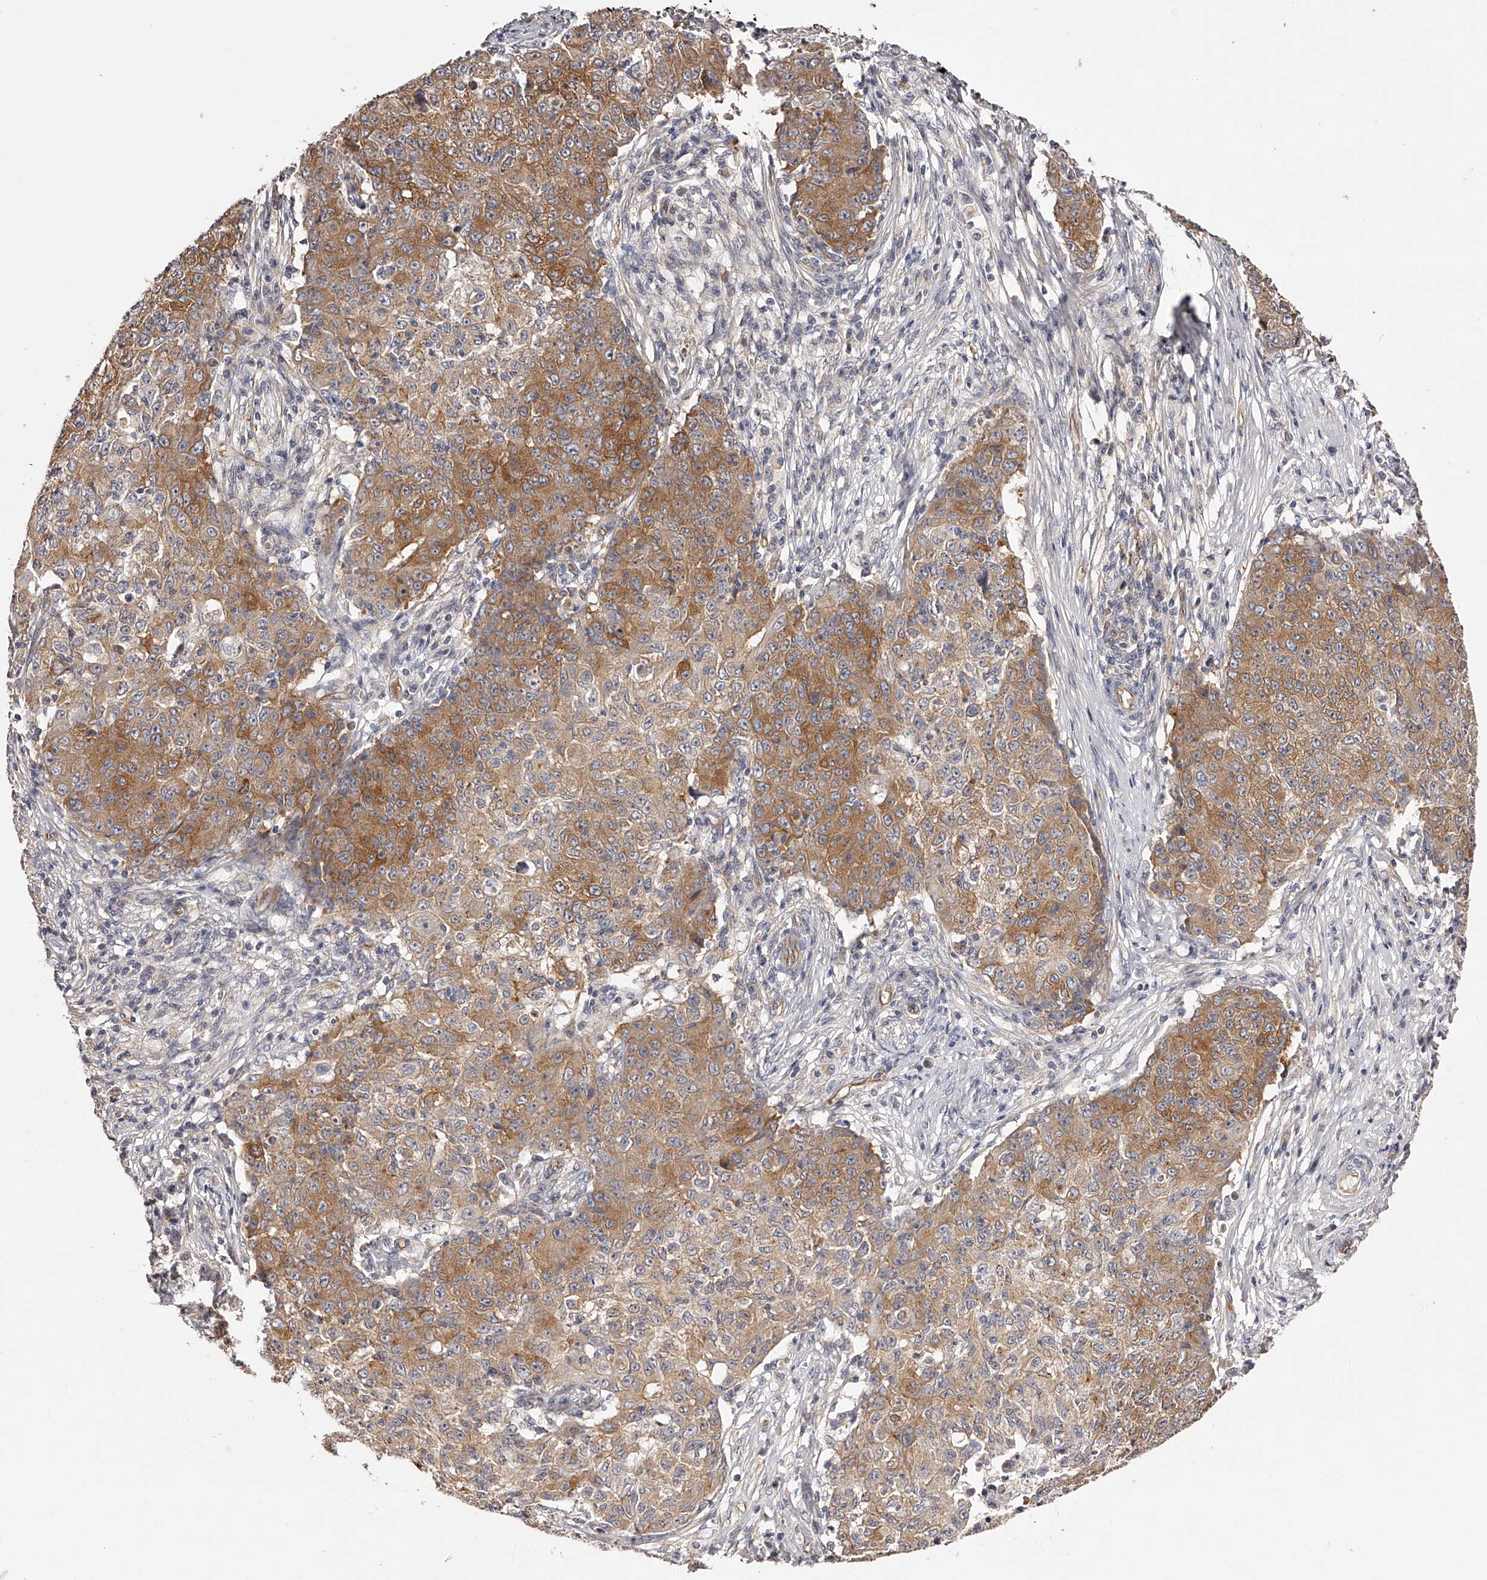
{"staining": {"intensity": "moderate", "quantity": ">75%", "location": "cytoplasmic/membranous"}, "tissue": "ovarian cancer", "cell_type": "Tumor cells", "image_type": "cancer", "snomed": [{"axis": "morphology", "description": "Carcinoma, endometroid"}, {"axis": "topography", "description": "Ovary"}], "caption": "The immunohistochemical stain highlights moderate cytoplasmic/membranous staining in tumor cells of ovarian endometroid carcinoma tissue. (IHC, brightfield microscopy, high magnification).", "gene": "LTV1", "patient": {"sex": "female", "age": 42}}